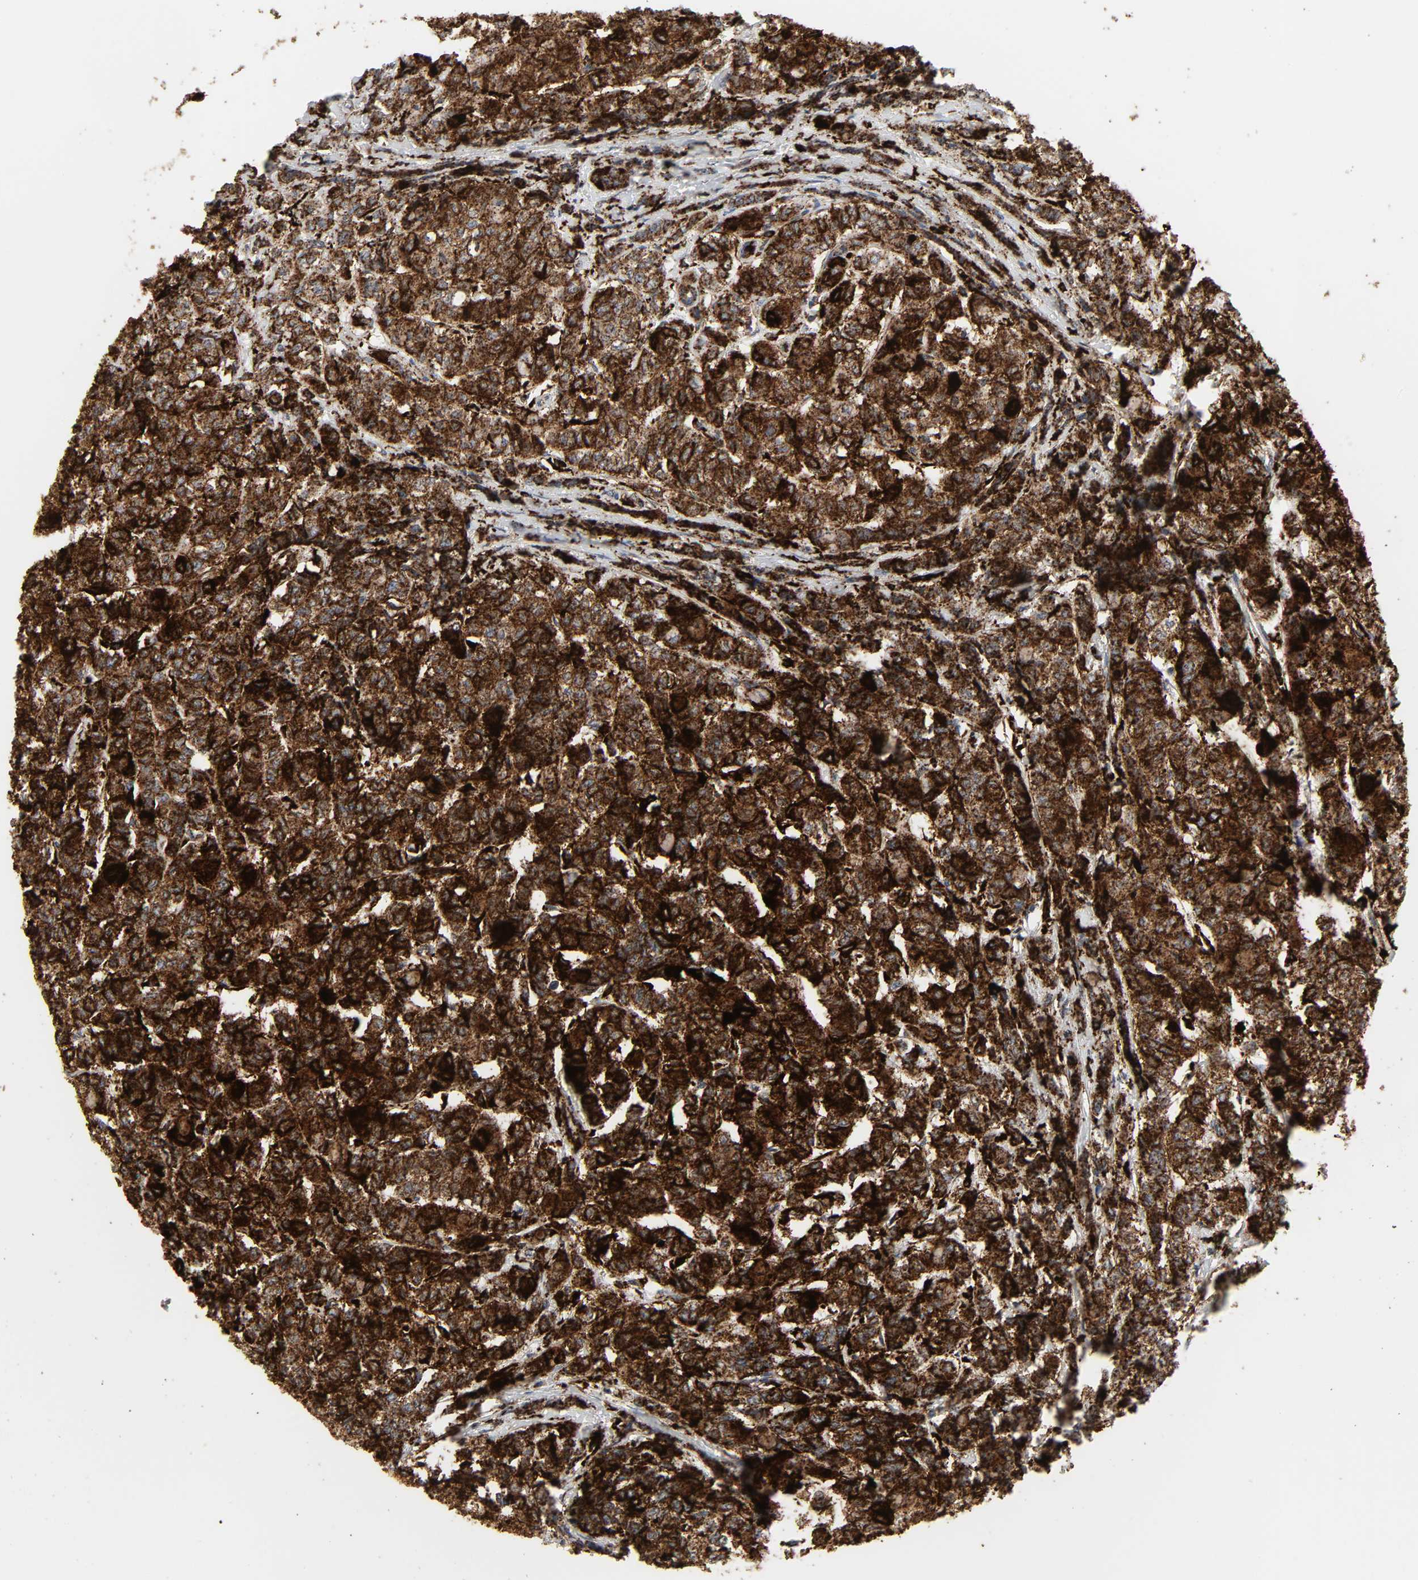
{"staining": {"intensity": "strong", "quantity": "25%-75%", "location": "cytoplasmic/membranous"}, "tissue": "breast cancer", "cell_type": "Tumor cells", "image_type": "cancer", "snomed": [{"axis": "morphology", "description": "Lobular carcinoma"}, {"axis": "topography", "description": "Breast"}], "caption": "A micrograph showing strong cytoplasmic/membranous staining in about 25%-75% of tumor cells in lobular carcinoma (breast), as visualized by brown immunohistochemical staining.", "gene": "PSAP", "patient": {"sex": "female", "age": 60}}